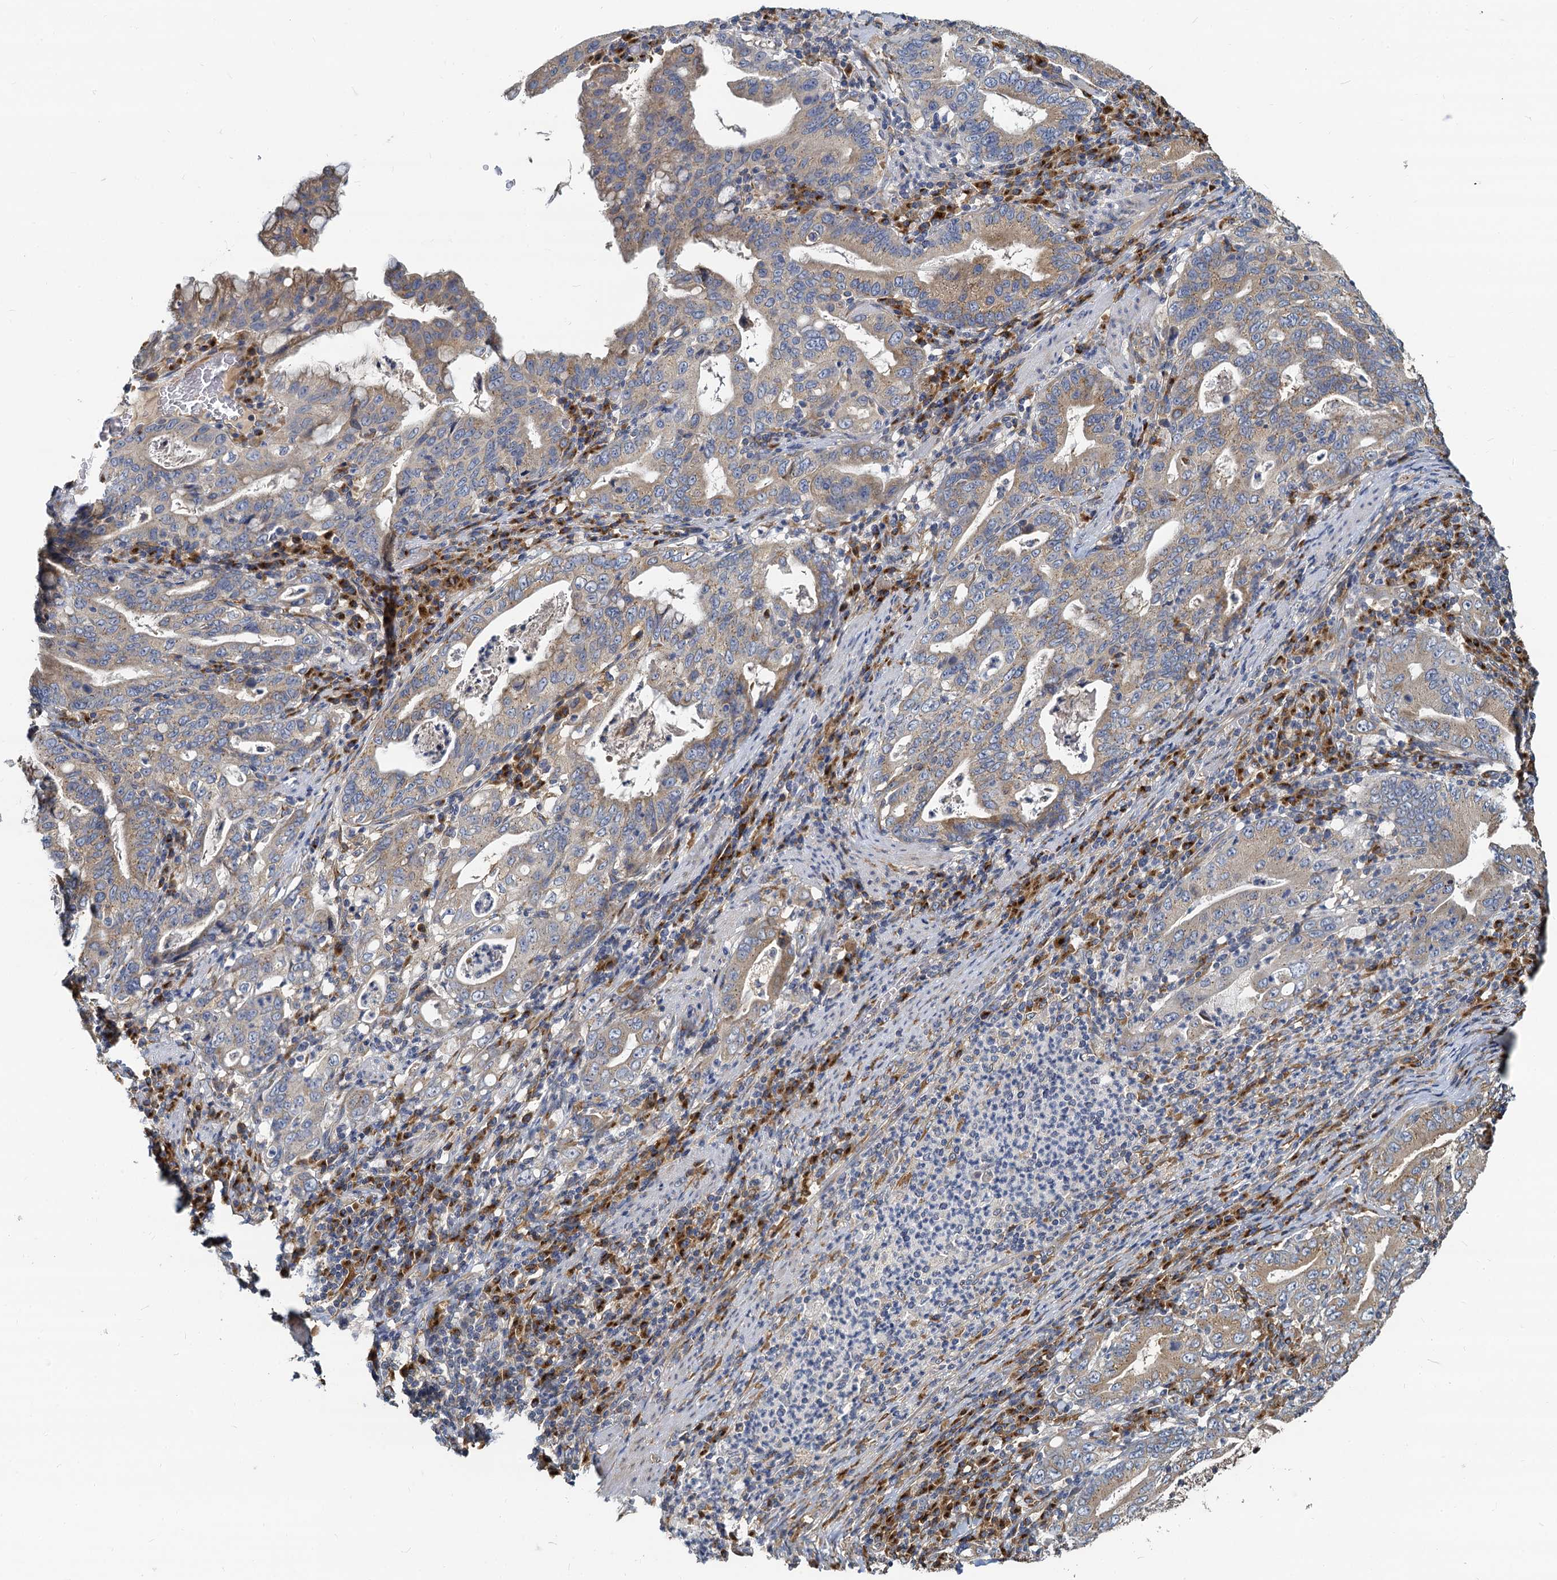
{"staining": {"intensity": "weak", "quantity": "25%-75%", "location": "cytoplasmic/membranous"}, "tissue": "stomach cancer", "cell_type": "Tumor cells", "image_type": "cancer", "snomed": [{"axis": "morphology", "description": "Normal tissue, NOS"}, {"axis": "morphology", "description": "Adenocarcinoma, NOS"}, {"axis": "topography", "description": "Esophagus"}, {"axis": "topography", "description": "Stomach, upper"}, {"axis": "topography", "description": "Peripheral nerve tissue"}], "caption": "Human stomach cancer (adenocarcinoma) stained for a protein (brown) reveals weak cytoplasmic/membranous positive staining in about 25%-75% of tumor cells.", "gene": "NKAPD1", "patient": {"sex": "male", "age": 62}}